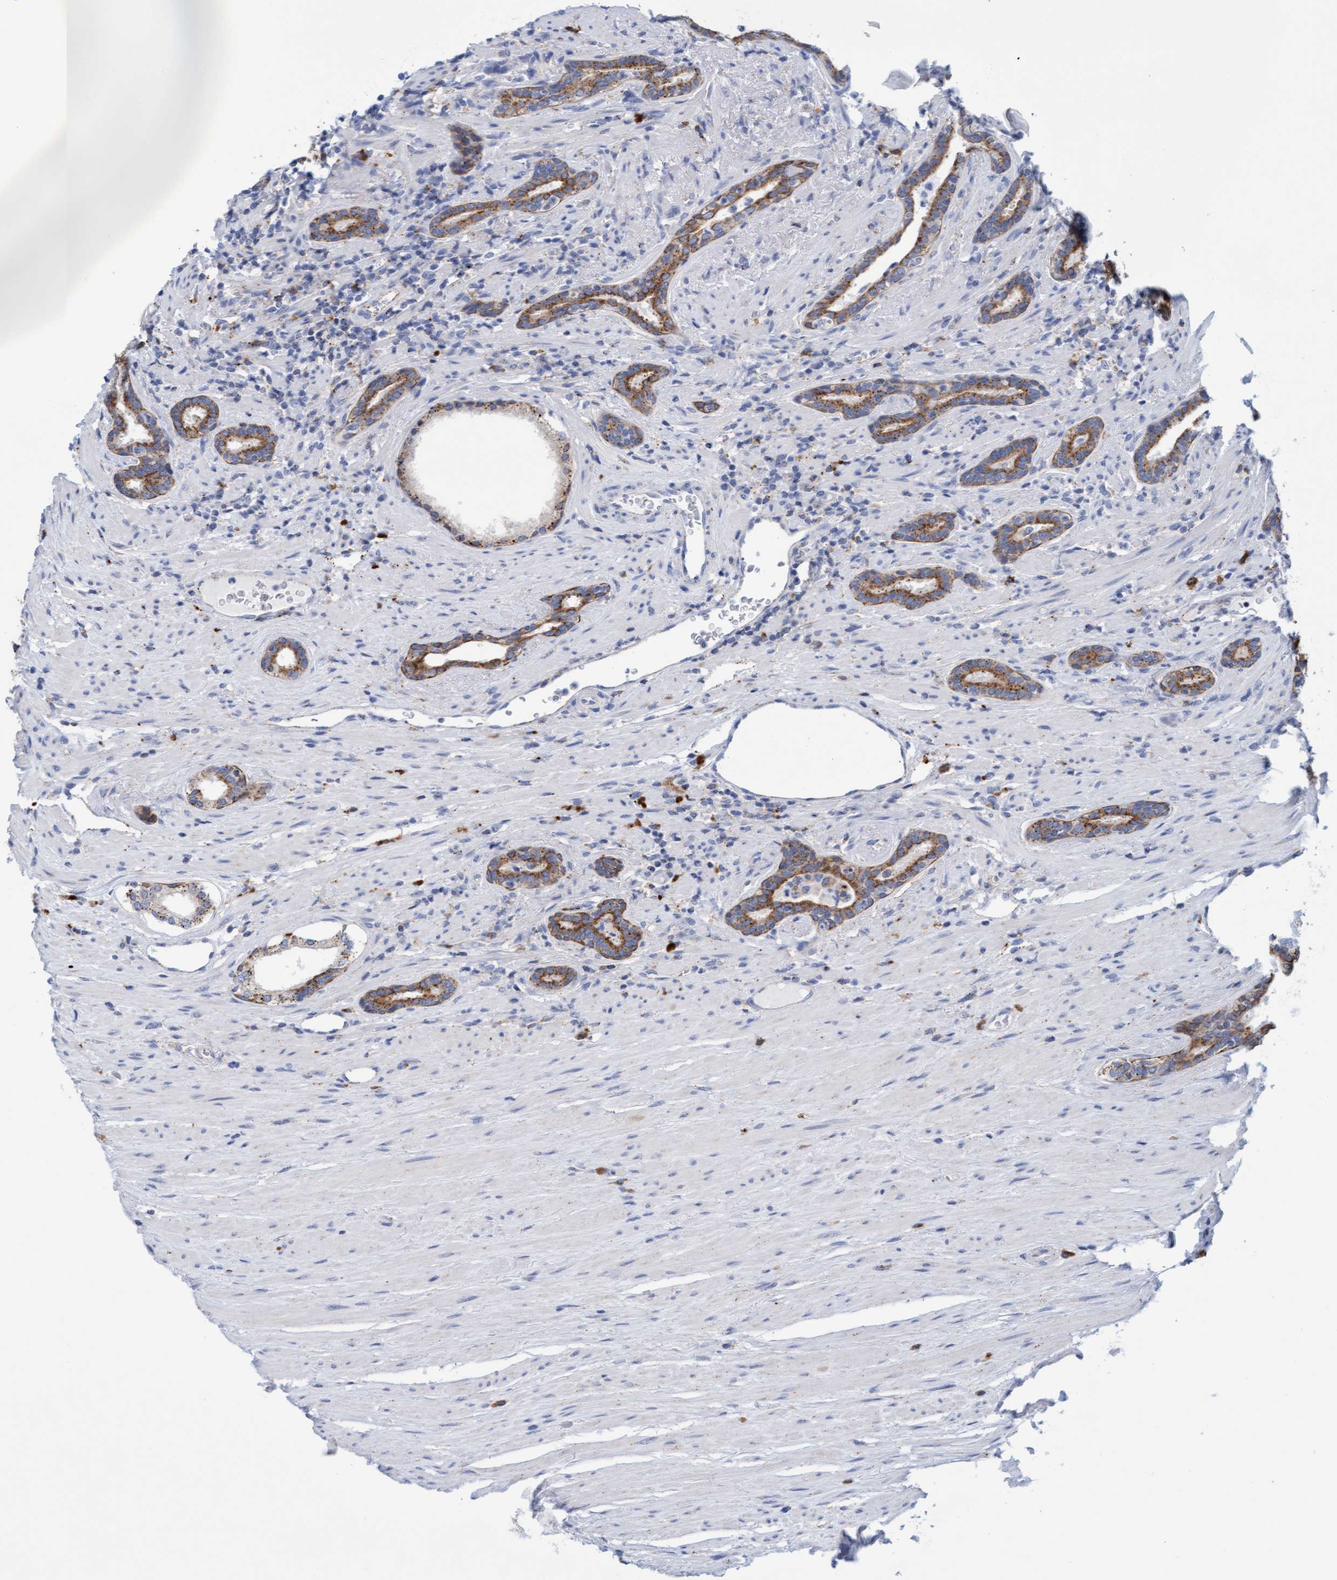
{"staining": {"intensity": "moderate", "quantity": ">75%", "location": "cytoplasmic/membranous"}, "tissue": "prostate cancer", "cell_type": "Tumor cells", "image_type": "cancer", "snomed": [{"axis": "morphology", "description": "Adenocarcinoma, High grade"}, {"axis": "topography", "description": "Prostate"}], "caption": "A micrograph showing moderate cytoplasmic/membranous positivity in approximately >75% of tumor cells in prostate cancer (adenocarcinoma (high-grade)), as visualized by brown immunohistochemical staining.", "gene": "SGSH", "patient": {"sex": "male", "age": 71}}